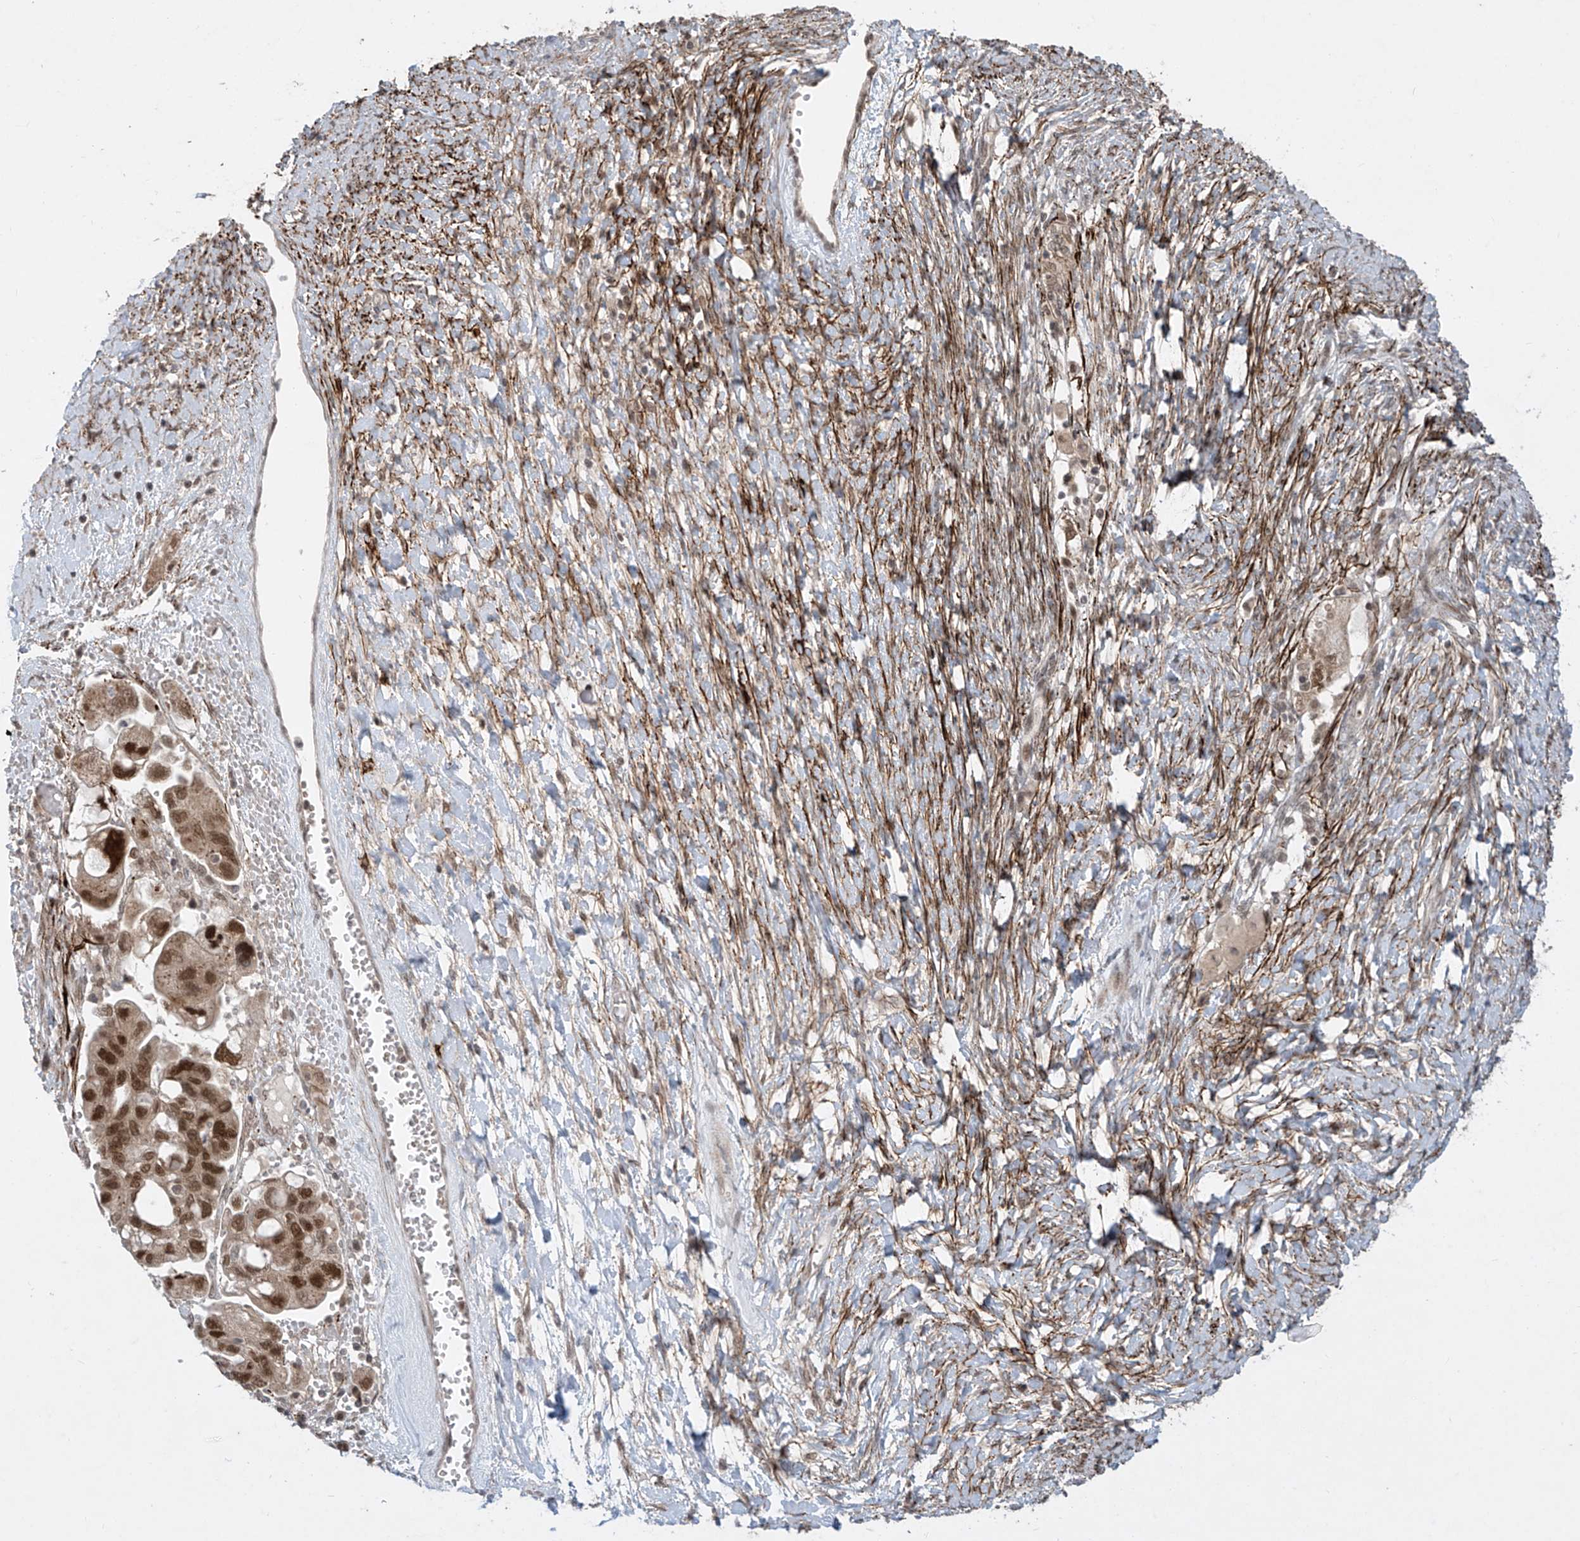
{"staining": {"intensity": "moderate", "quantity": ">75%", "location": "nuclear"}, "tissue": "ovarian cancer", "cell_type": "Tumor cells", "image_type": "cancer", "snomed": [{"axis": "morphology", "description": "Carcinoma, NOS"}, {"axis": "morphology", "description": "Cystadenocarcinoma, serous, NOS"}, {"axis": "topography", "description": "Ovary"}], "caption": "DAB (3,3'-diaminobenzidine) immunohistochemical staining of human ovarian cancer (serous cystadenocarcinoma) shows moderate nuclear protein expression in about >75% of tumor cells. (DAB (3,3'-diaminobenzidine) IHC, brown staining for protein, blue staining for nuclei).", "gene": "LAGE3", "patient": {"sex": "female", "age": 69}}